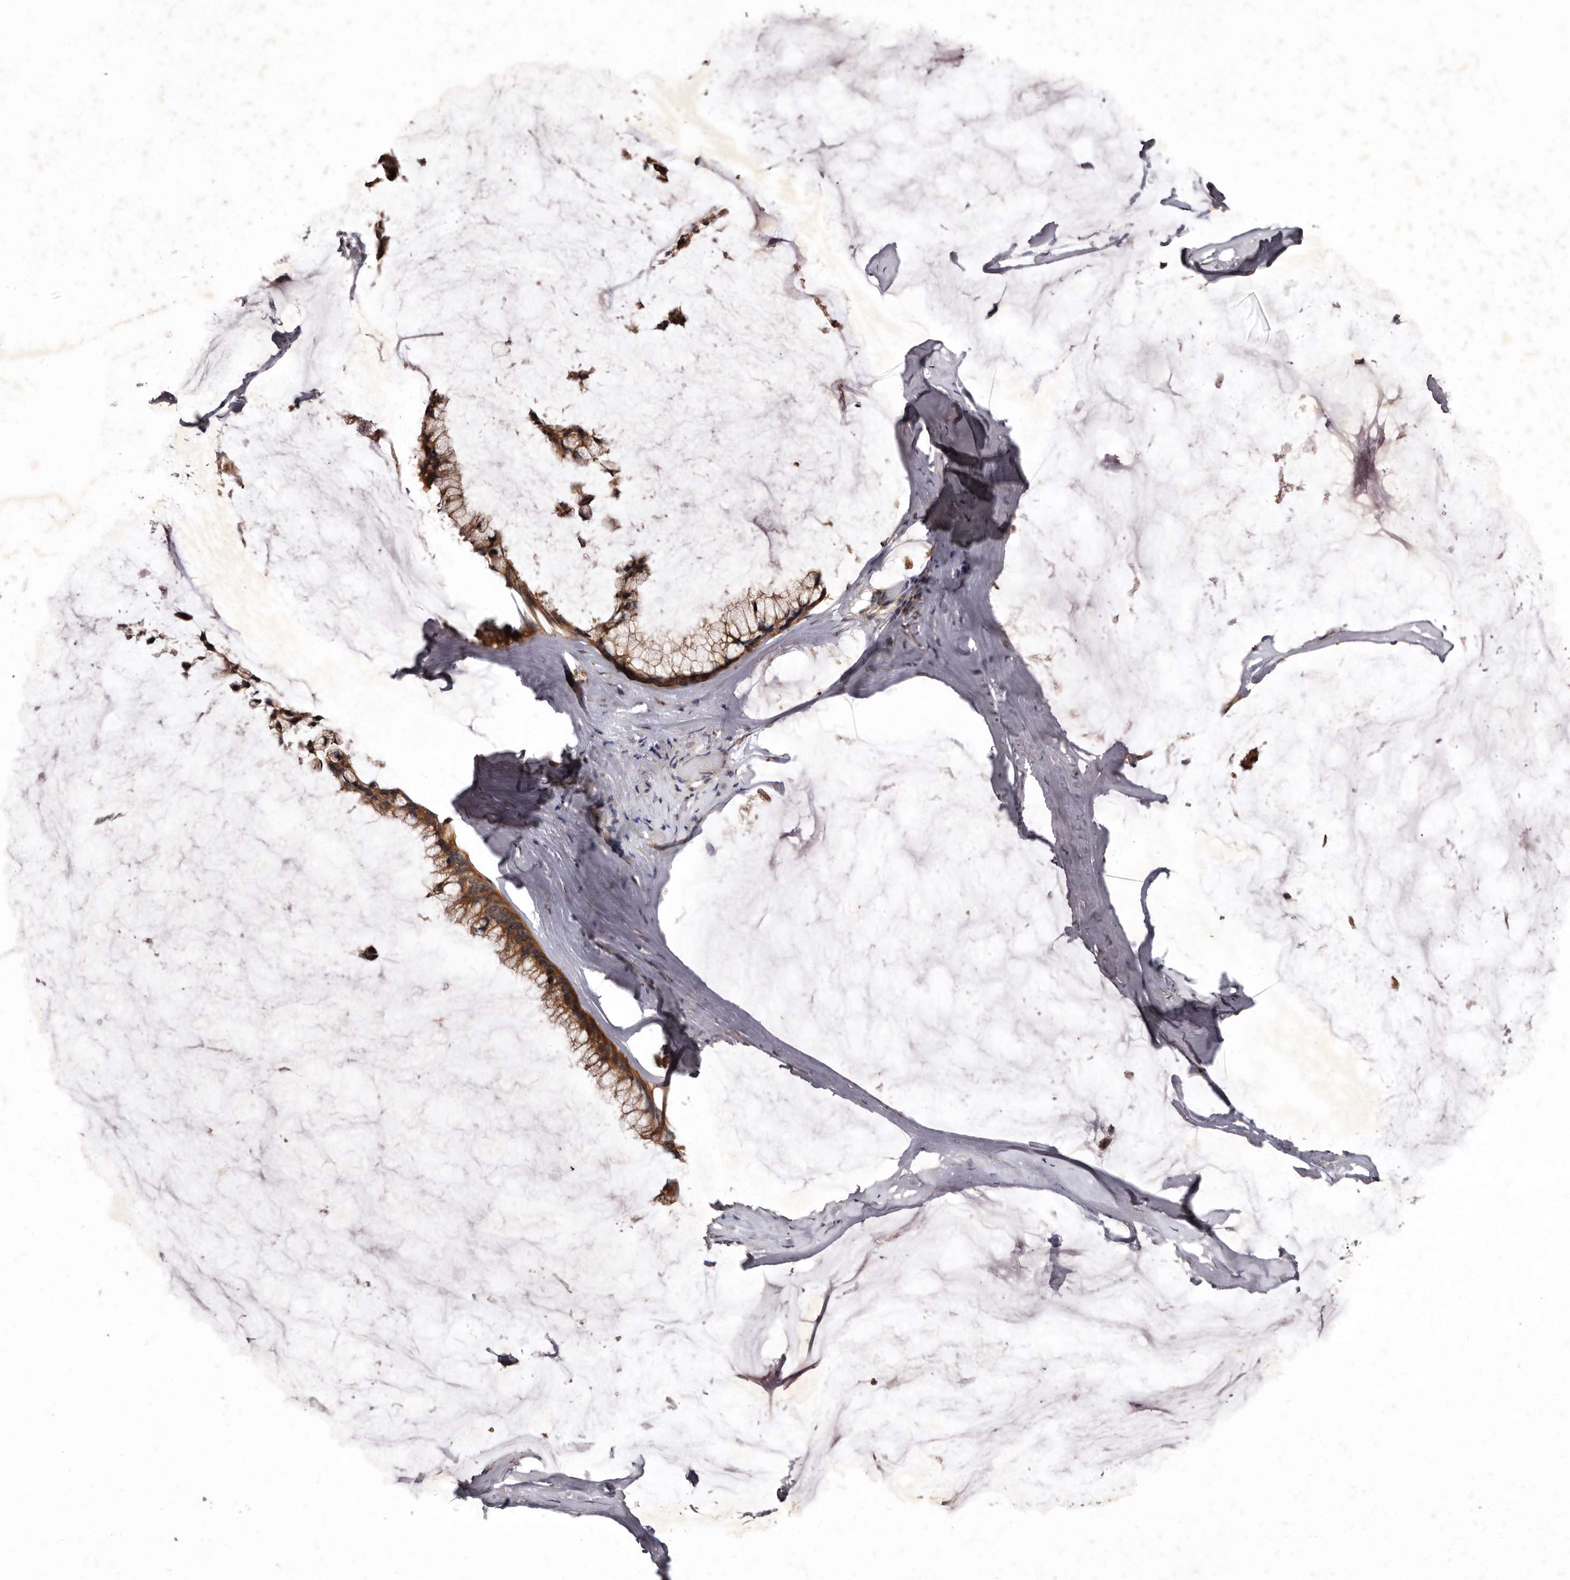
{"staining": {"intensity": "strong", "quantity": ">75%", "location": "cytoplasmic/membranous"}, "tissue": "ovarian cancer", "cell_type": "Tumor cells", "image_type": "cancer", "snomed": [{"axis": "morphology", "description": "Cystadenocarcinoma, mucinous, NOS"}, {"axis": "topography", "description": "Ovary"}], "caption": "This histopathology image displays IHC staining of mucinous cystadenocarcinoma (ovarian), with high strong cytoplasmic/membranous staining in about >75% of tumor cells.", "gene": "FAM91A1", "patient": {"sex": "female", "age": 39}}